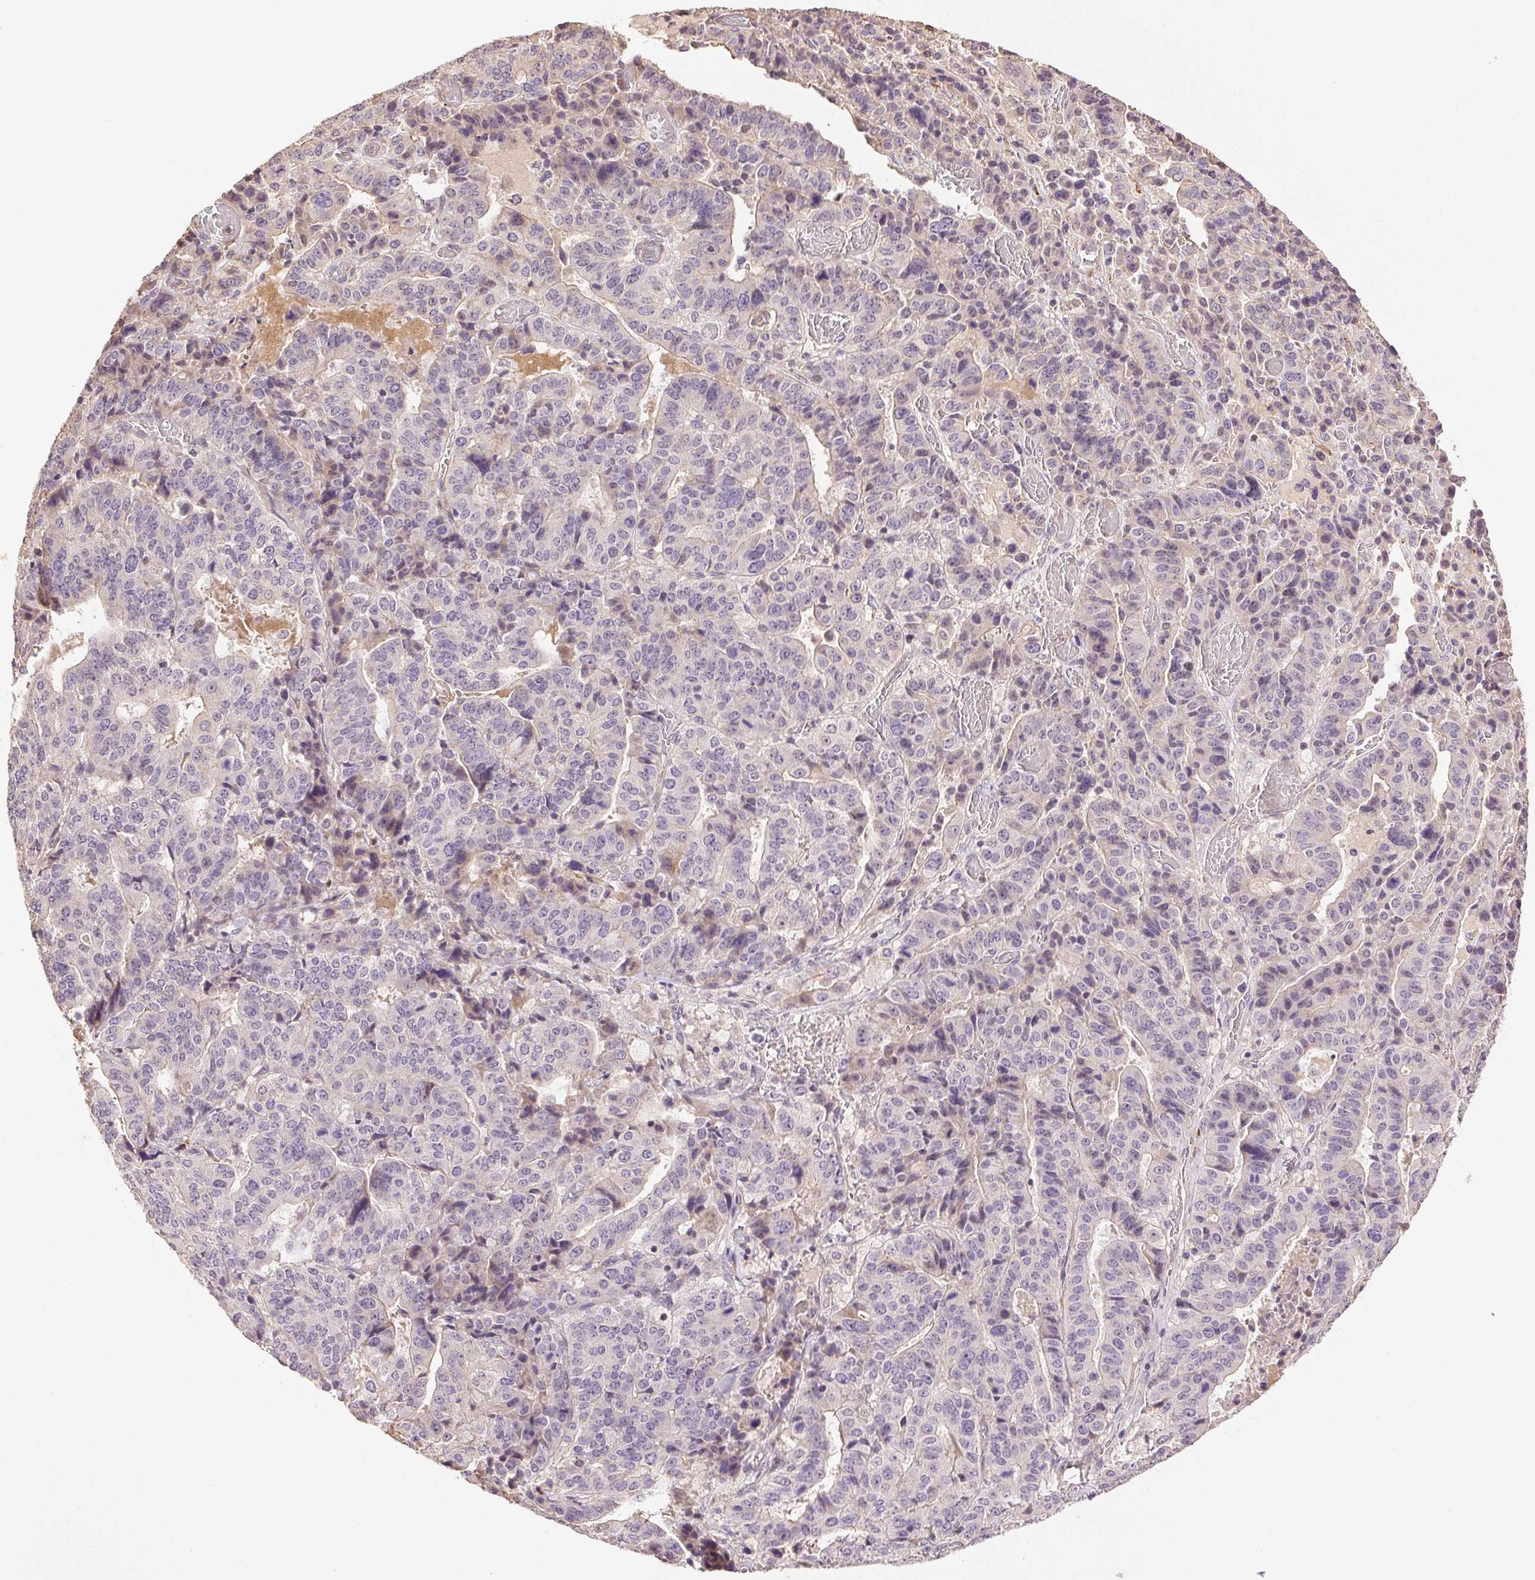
{"staining": {"intensity": "negative", "quantity": "none", "location": "none"}, "tissue": "stomach cancer", "cell_type": "Tumor cells", "image_type": "cancer", "snomed": [{"axis": "morphology", "description": "Adenocarcinoma, NOS"}, {"axis": "topography", "description": "Stomach"}], "caption": "IHC of stomach cancer (adenocarcinoma) demonstrates no positivity in tumor cells. Brightfield microscopy of IHC stained with DAB (brown) and hematoxylin (blue), captured at high magnification.", "gene": "TMEM253", "patient": {"sex": "male", "age": 48}}